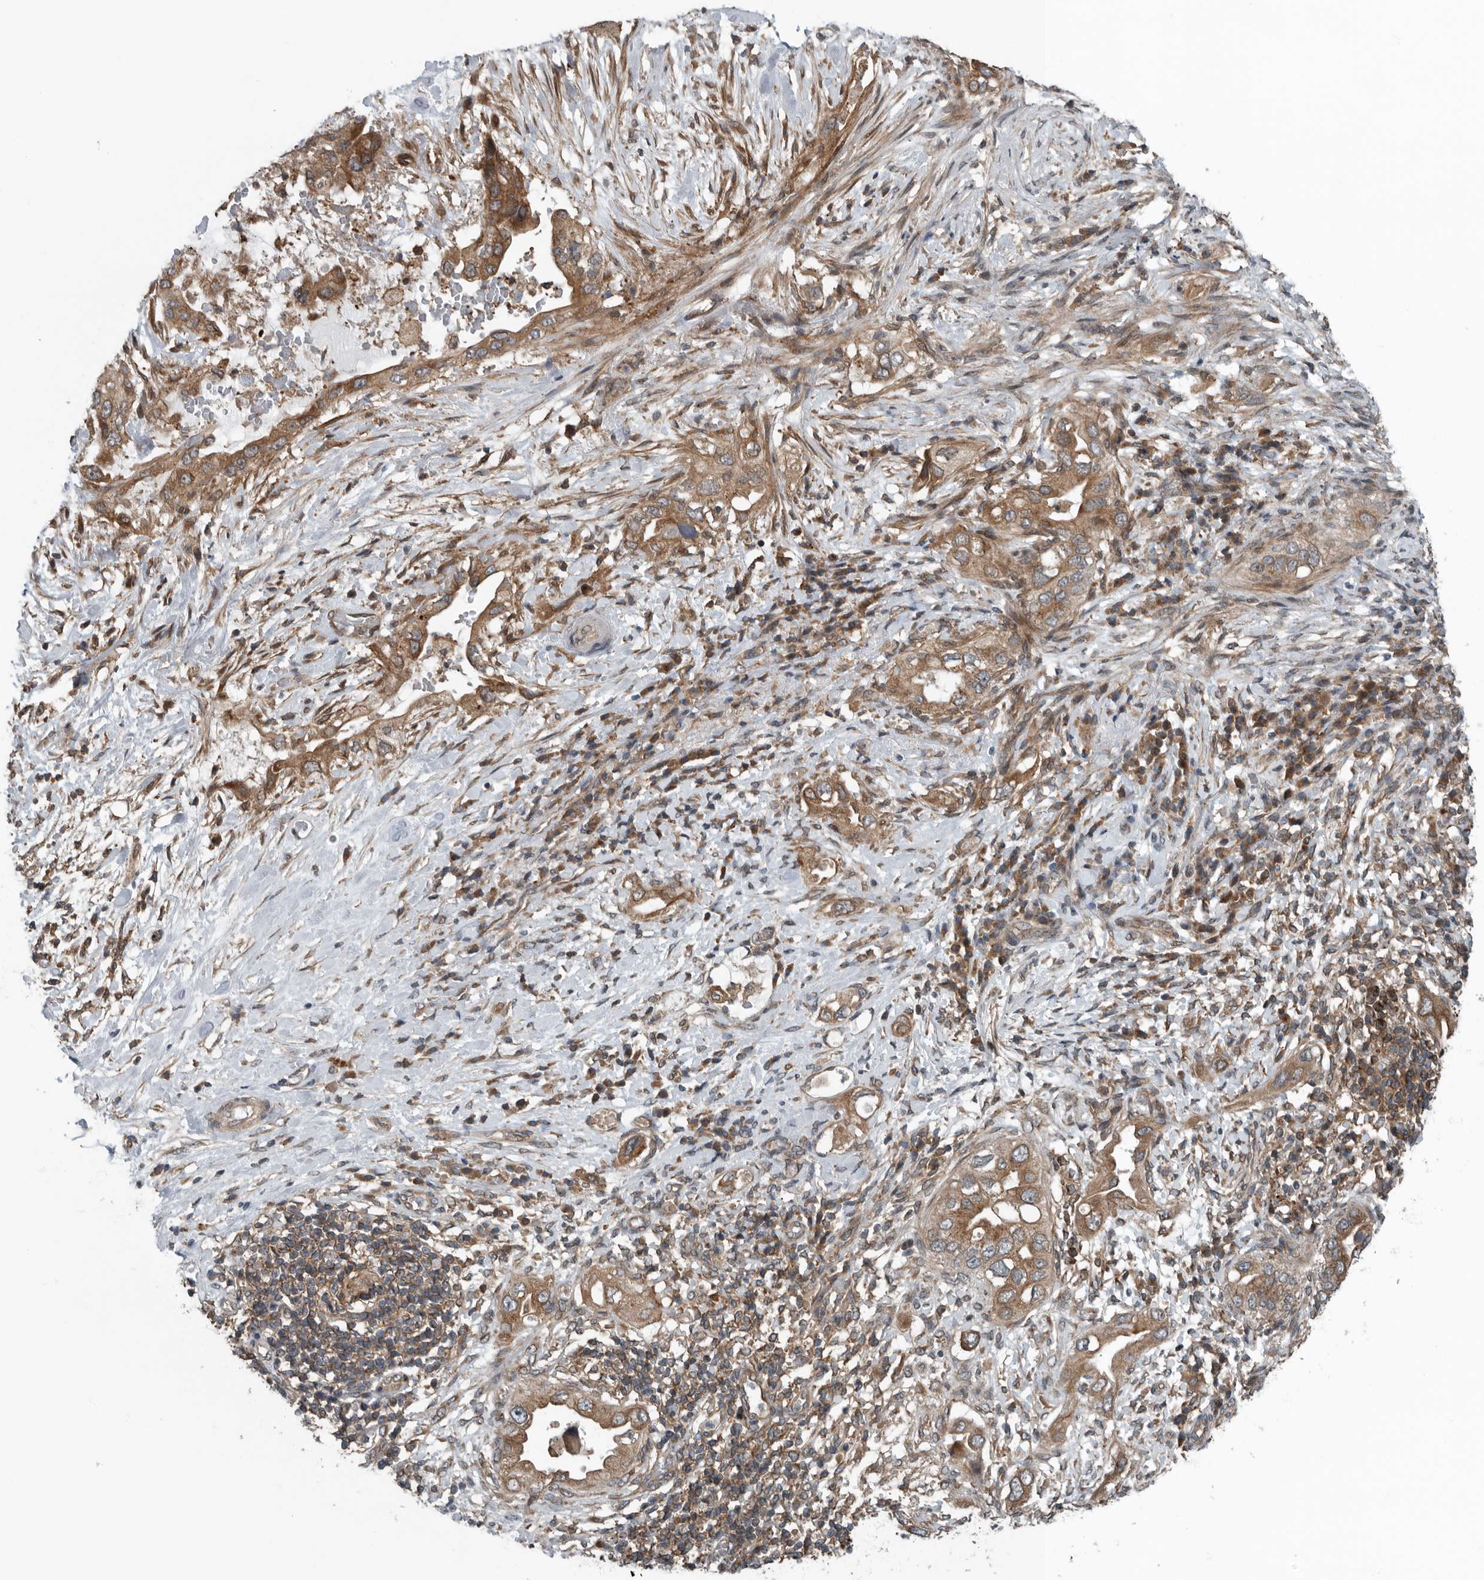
{"staining": {"intensity": "moderate", "quantity": ">75%", "location": "cytoplasmic/membranous"}, "tissue": "pancreatic cancer", "cell_type": "Tumor cells", "image_type": "cancer", "snomed": [{"axis": "morphology", "description": "Inflammation, NOS"}, {"axis": "morphology", "description": "Adenocarcinoma, NOS"}, {"axis": "topography", "description": "Pancreas"}], "caption": "Protein expression analysis of pancreatic cancer reveals moderate cytoplasmic/membranous staining in about >75% of tumor cells. Using DAB (3,3'-diaminobenzidine) (brown) and hematoxylin (blue) stains, captured at high magnification using brightfield microscopy.", "gene": "AMFR", "patient": {"sex": "female", "age": 56}}